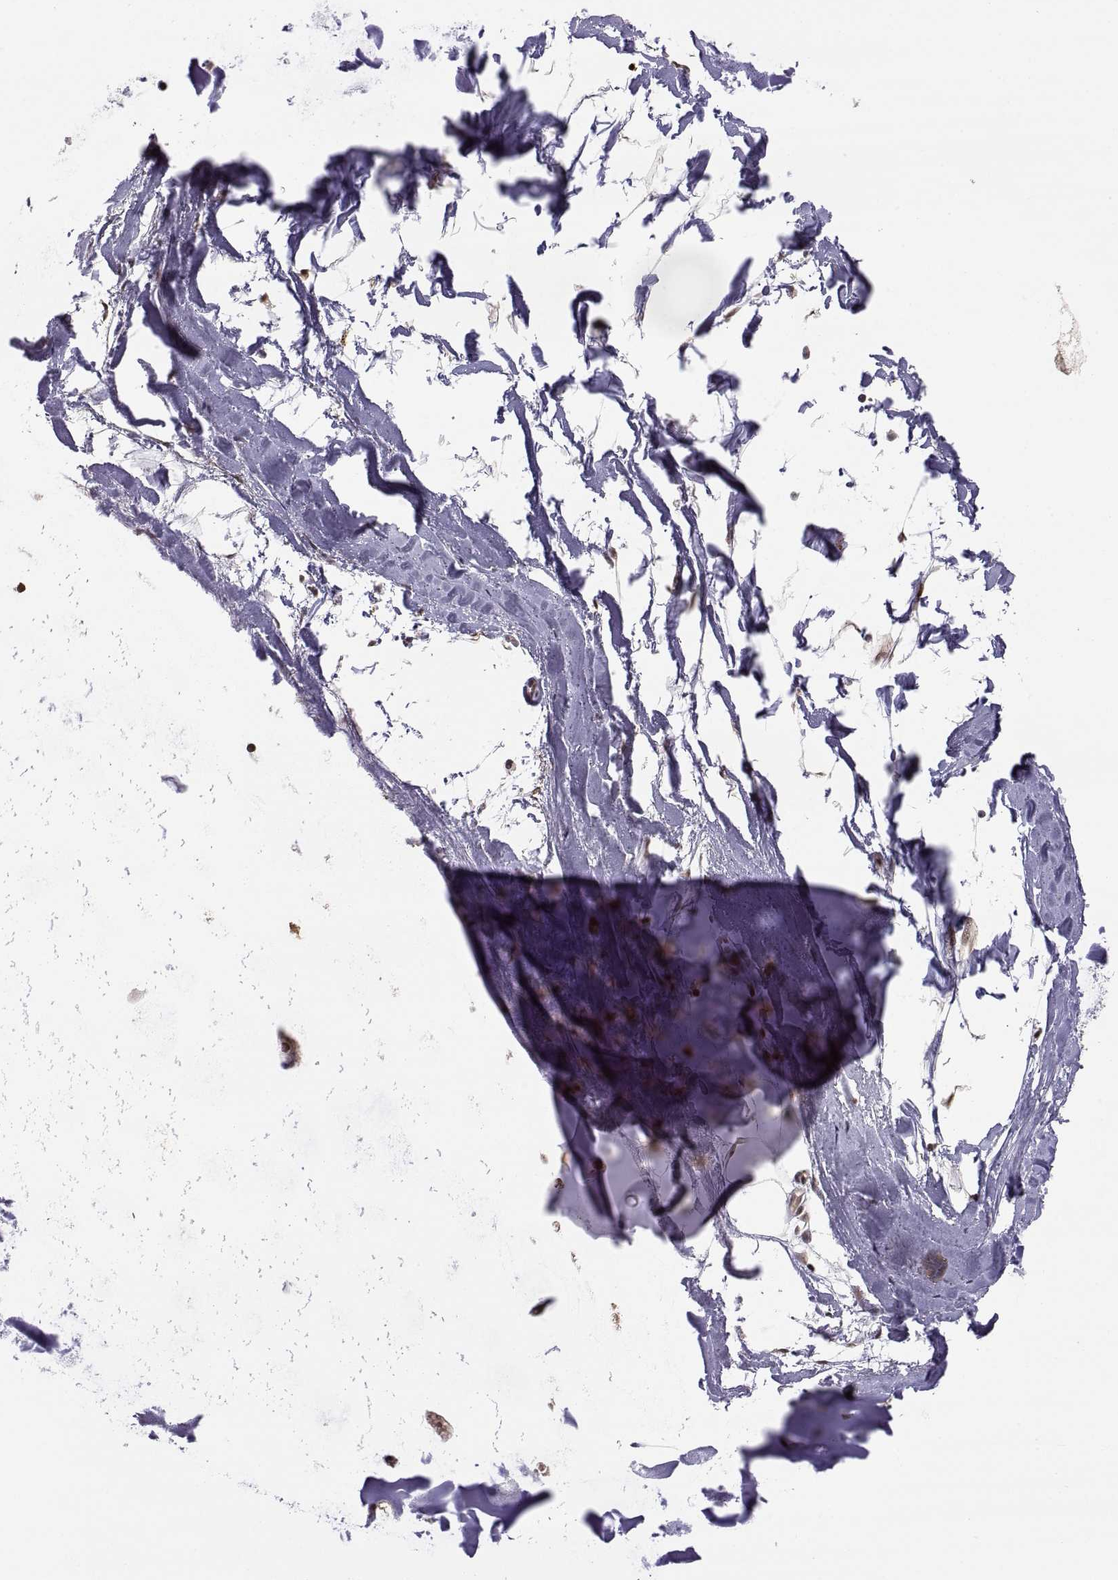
{"staining": {"intensity": "weak", "quantity": ">75%", "location": "nuclear"}, "tissue": "soft tissue", "cell_type": "Chondrocytes", "image_type": "normal", "snomed": [{"axis": "morphology", "description": "Normal tissue, NOS"}, {"axis": "morphology", "description": "Squamous cell carcinoma, NOS"}, {"axis": "topography", "description": "Cartilage tissue"}, {"axis": "topography", "description": "Lung"}], "caption": "Soft tissue stained with a brown dye demonstrates weak nuclear positive positivity in about >75% of chondrocytes.", "gene": "PSMC2", "patient": {"sex": "male", "age": 66}}